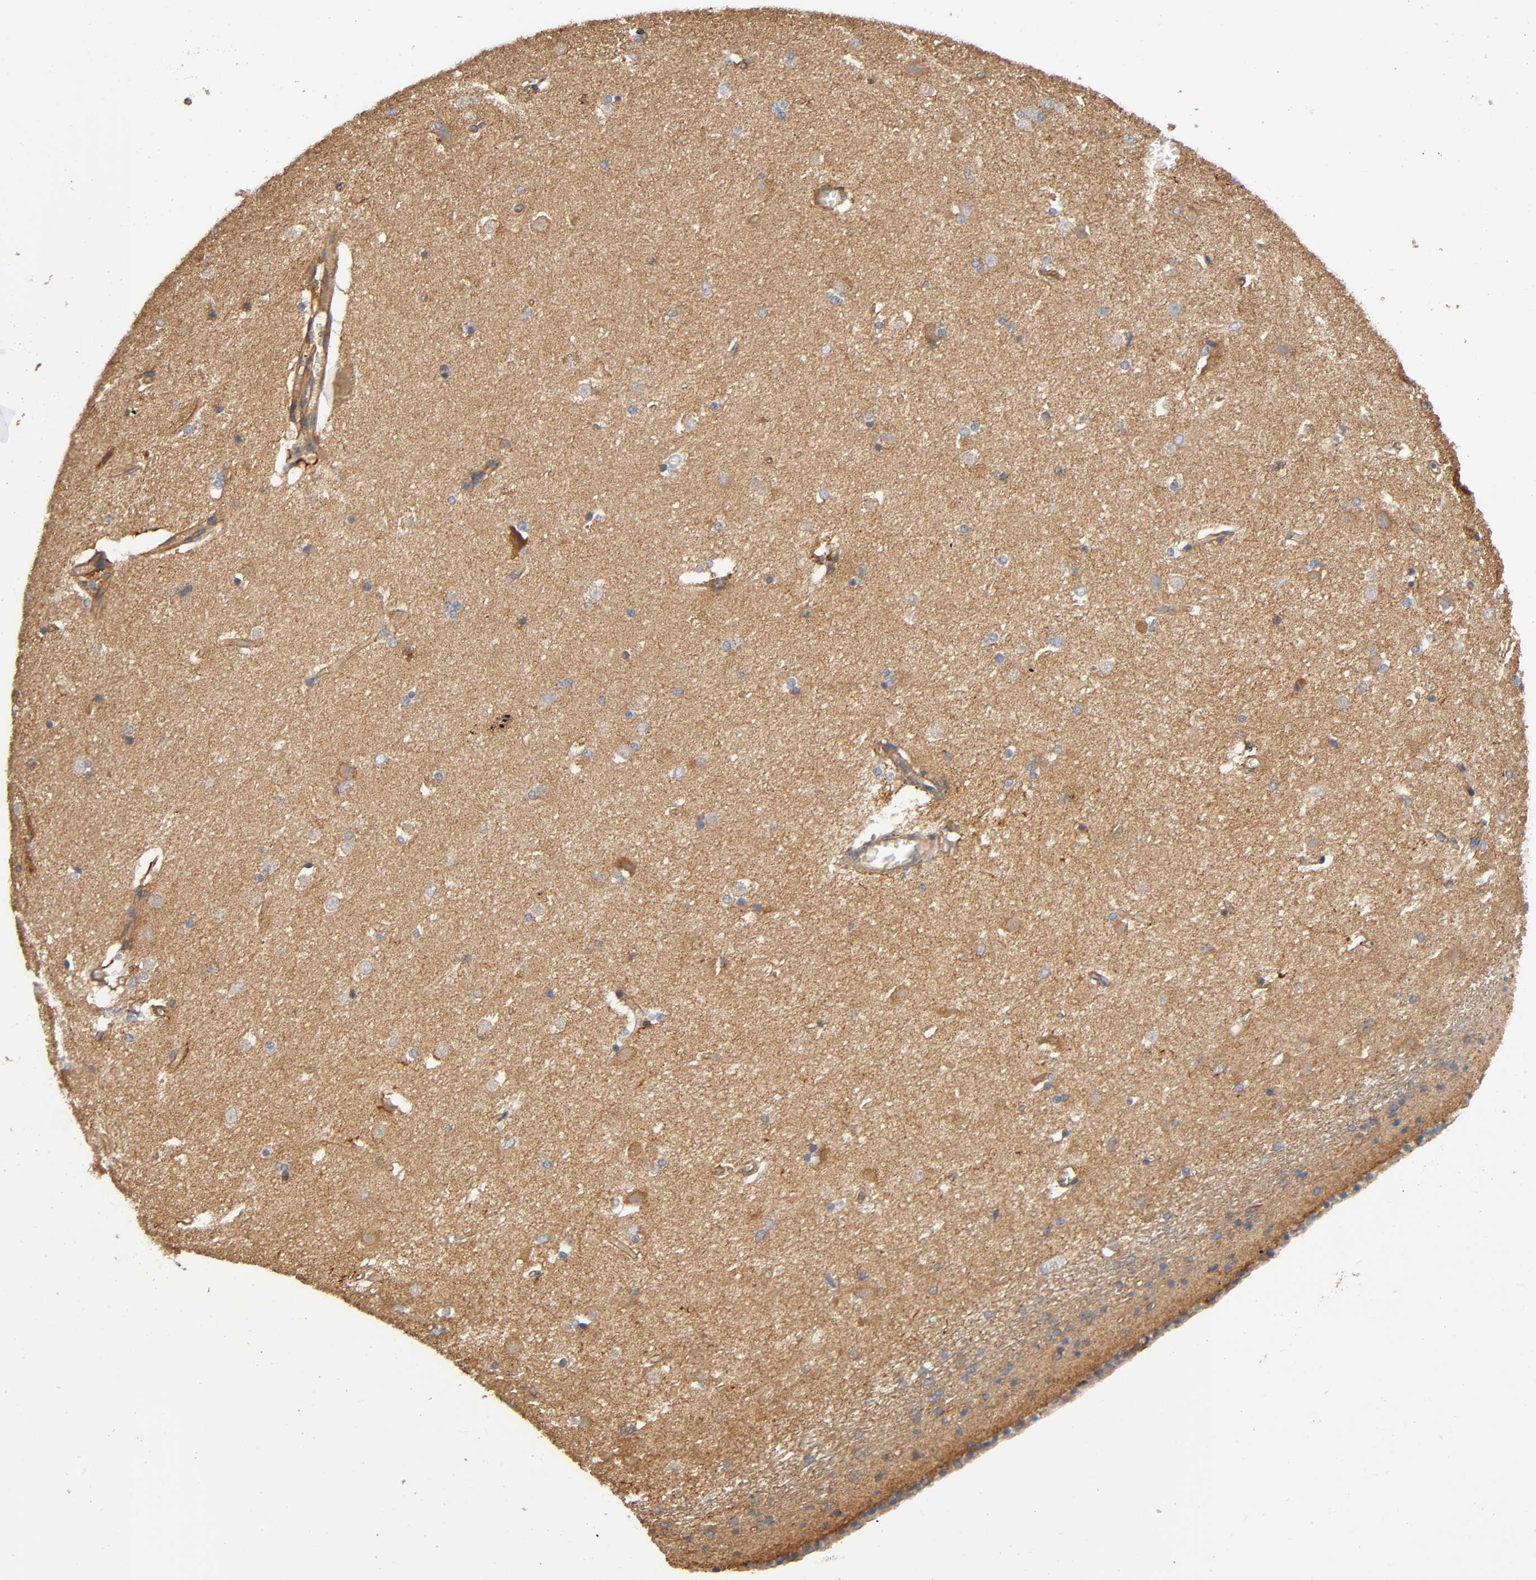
{"staining": {"intensity": "negative", "quantity": "none", "location": "none"}, "tissue": "caudate", "cell_type": "Glial cells", "image_type": "normal", "snomed": [{"axis": "morphology", "description": "Normal tissue, NOS"}, {"axis": "topography", "description": "Lateral ventricle wall"}], "caption": "Immunohistochemistry image of unremarkable caudate: caudate stained with DAB exhibits no significant protein positivity in glial cells.", "gene": "MARS1", "patient": {"sex": "female", "age": 19}}